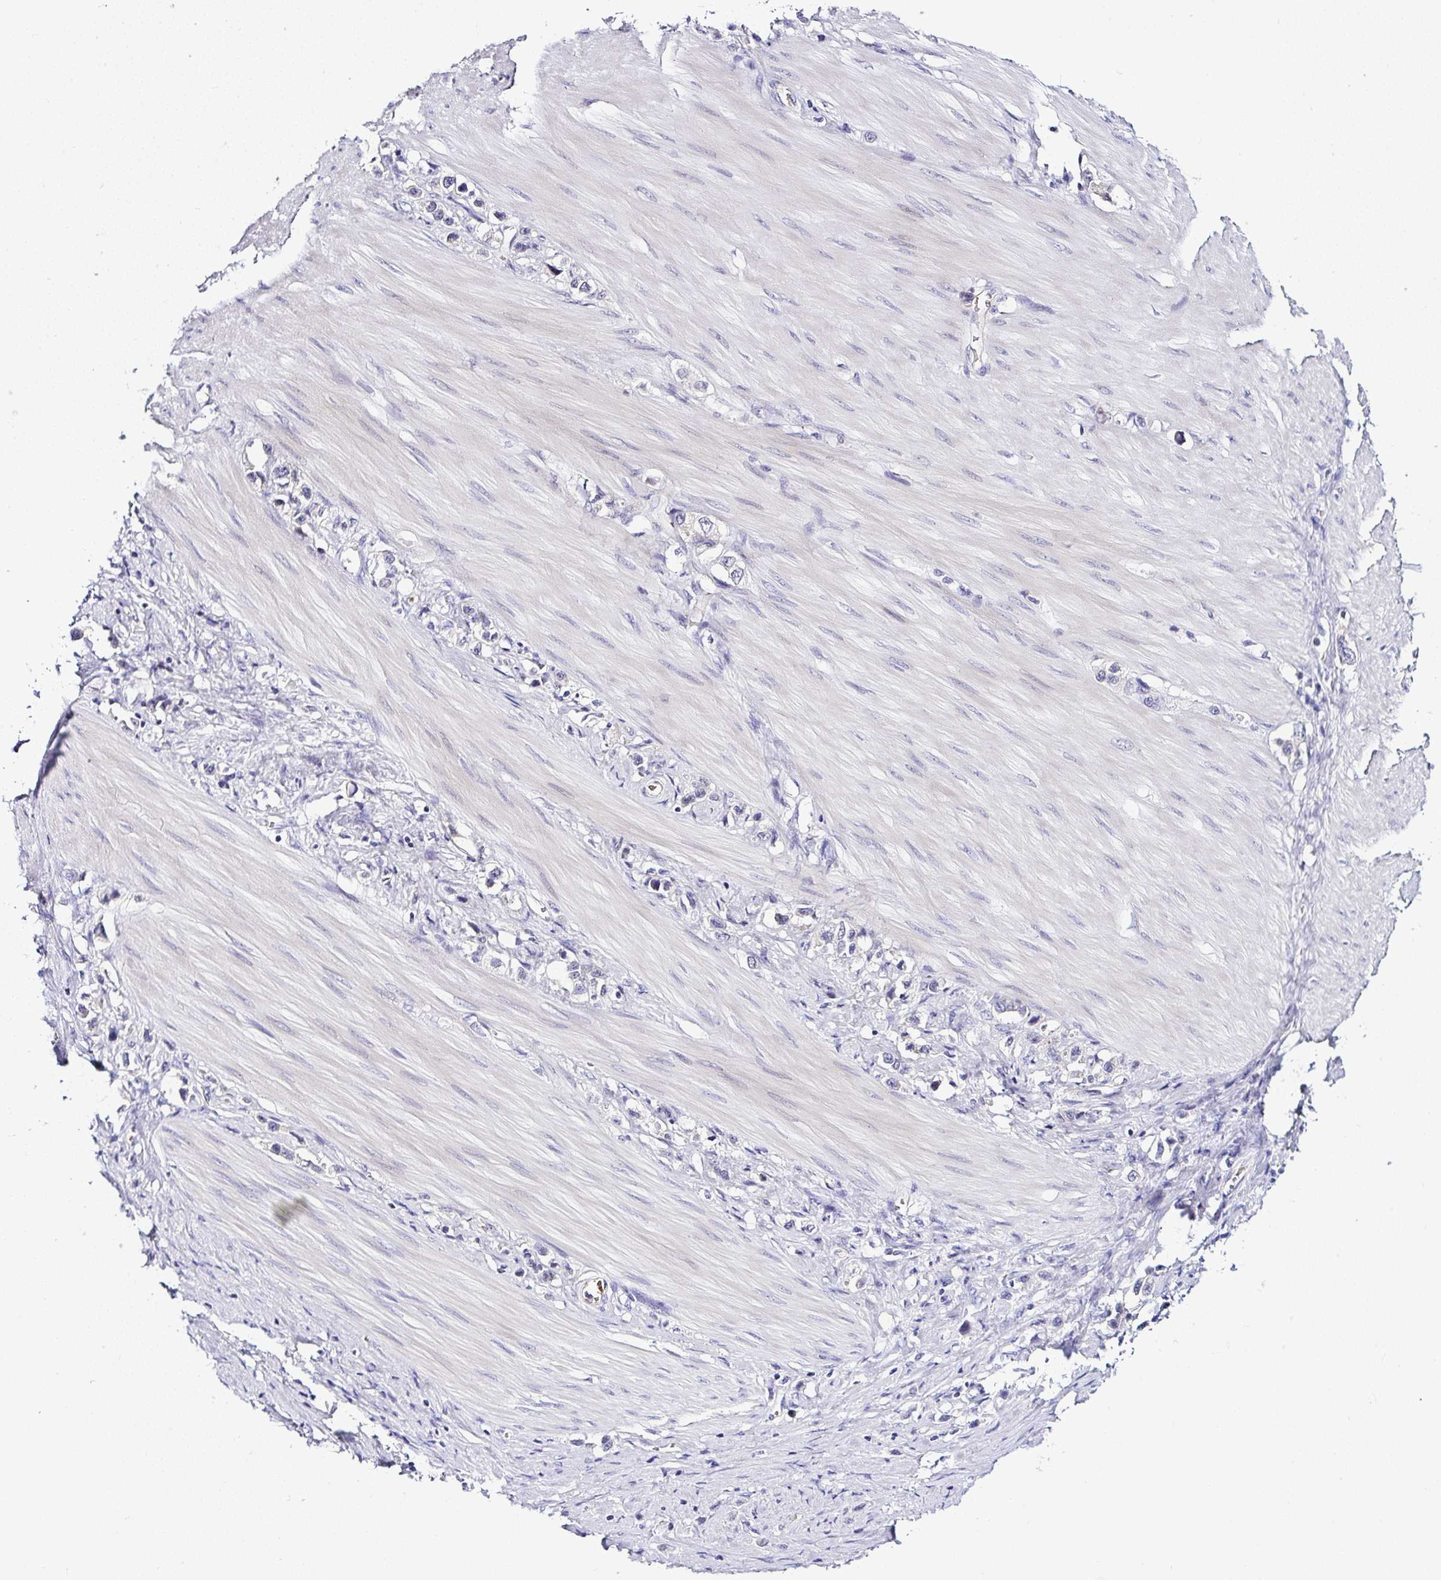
{"staining": {"intensity": "negative", "quantity": "none", "location": "none"}, "tissue": "stomach cancer", "cell_type": "Tumor cells", "image_type": "cancer", "snomed": [{"axis": "morphology", "description": "Adenocarcinoma, NOS"}, {"axis": "topography", "description": "Stomach"}], "caption": "A high-resolution photomicrograph shows IHC staining of stomach cancer, which shows no significant expression in tumor cells.", "gene": "DEPDC5", "patient": {"sex": "female", "age": 65}}